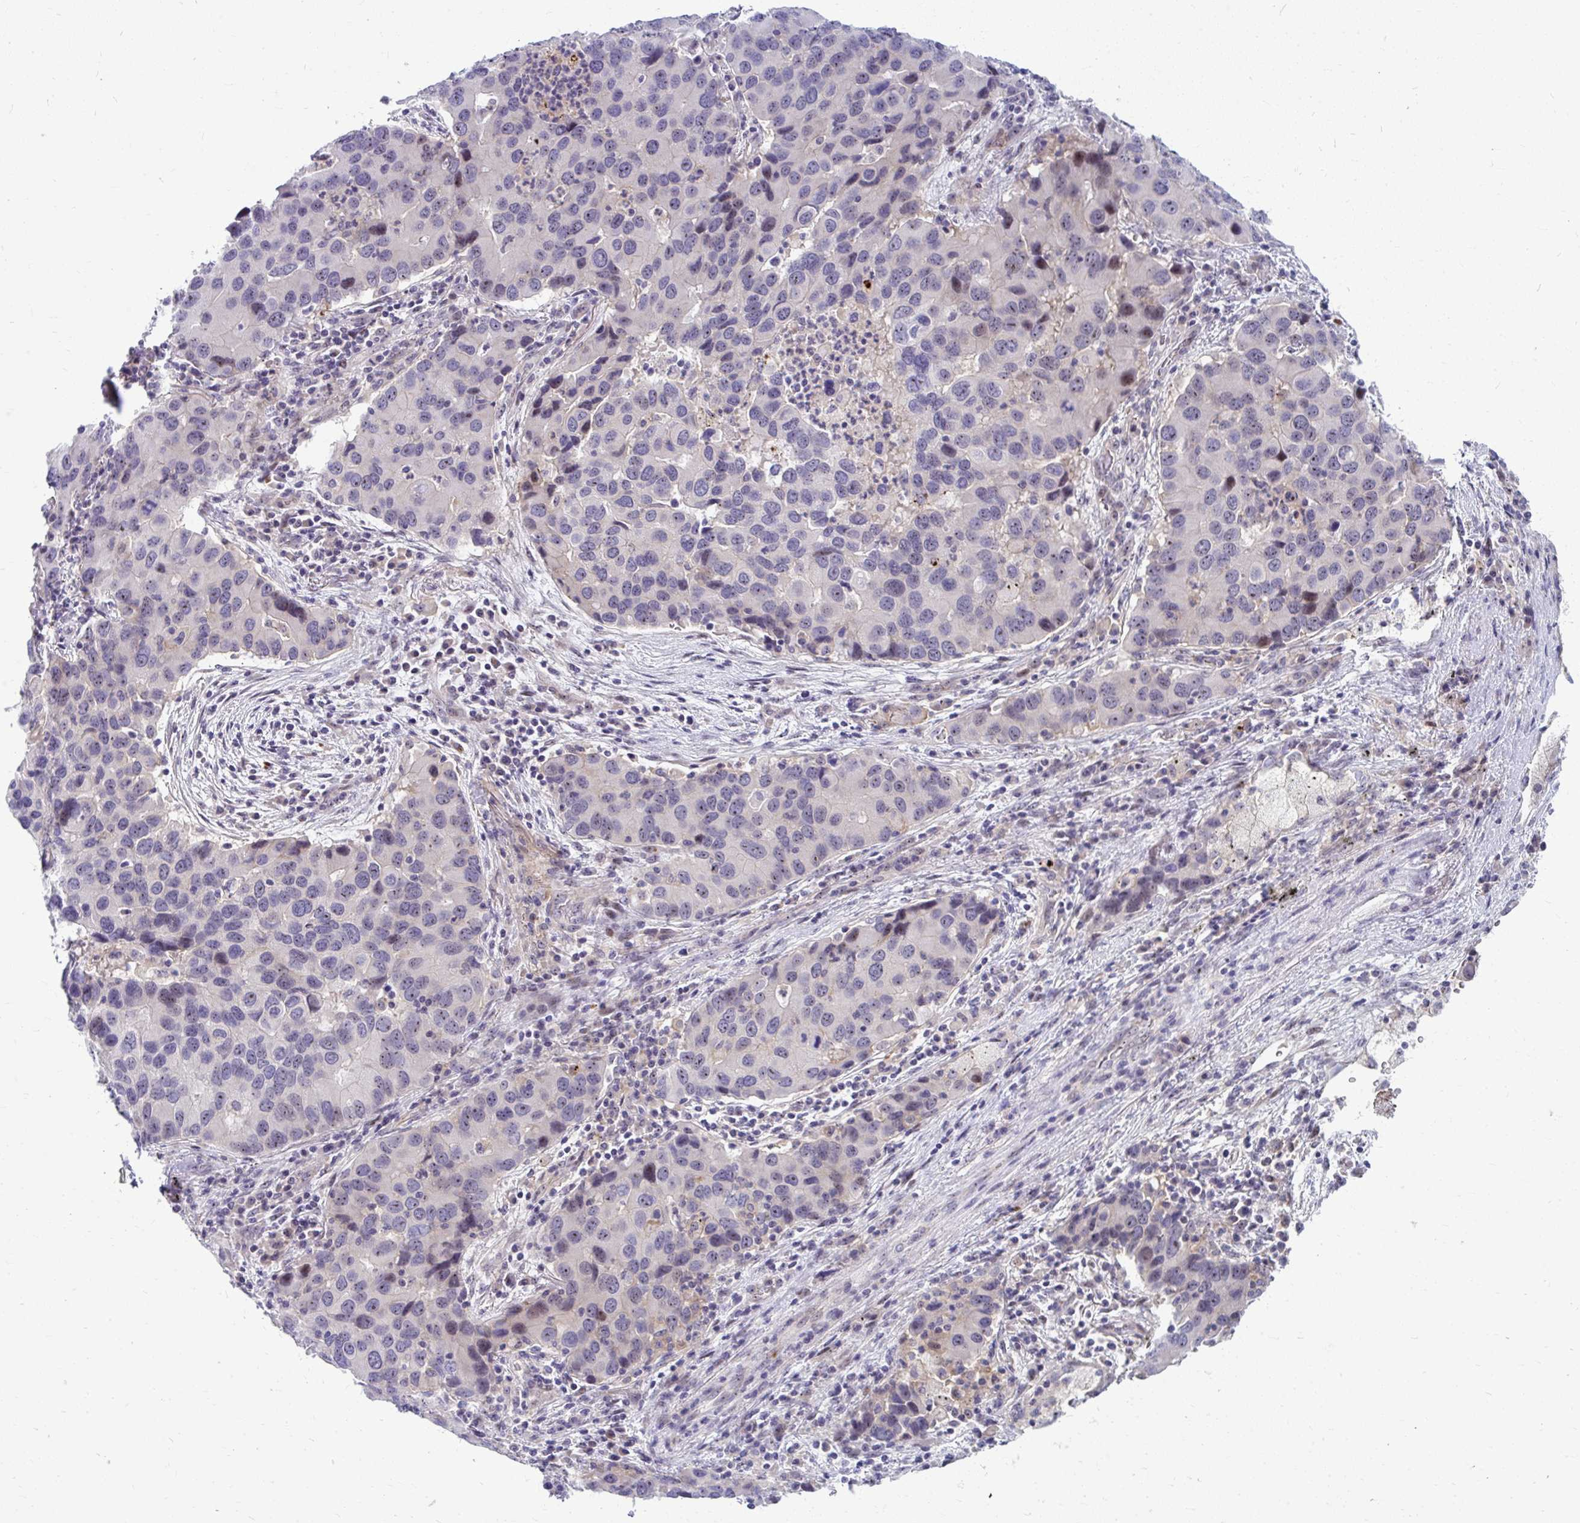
{"staining": {"intensity": "negative", "quantity": "none", "location": "none"}, "tissue": "lung cancer", "cell_type": "Tumor cells", "image_type": "cancer", "snomed": [{"axis": "morphology", "description": "Aneuploidy"}, {"axis": "morphology", "description": "Adenocarcinoma, NOS"}, {"axis": "topography", "description": "Lymph node"}, {"axis": "topography", "description": "Lung"}], "caption": "Immunohistochemistry photomicrograph of lung cancer (adenocarcinoma) stained for a protein (brown), which reveals no staining in tumor cells.", "gene": "MUS81", "patient": {"sex": "female", "age": 74}}